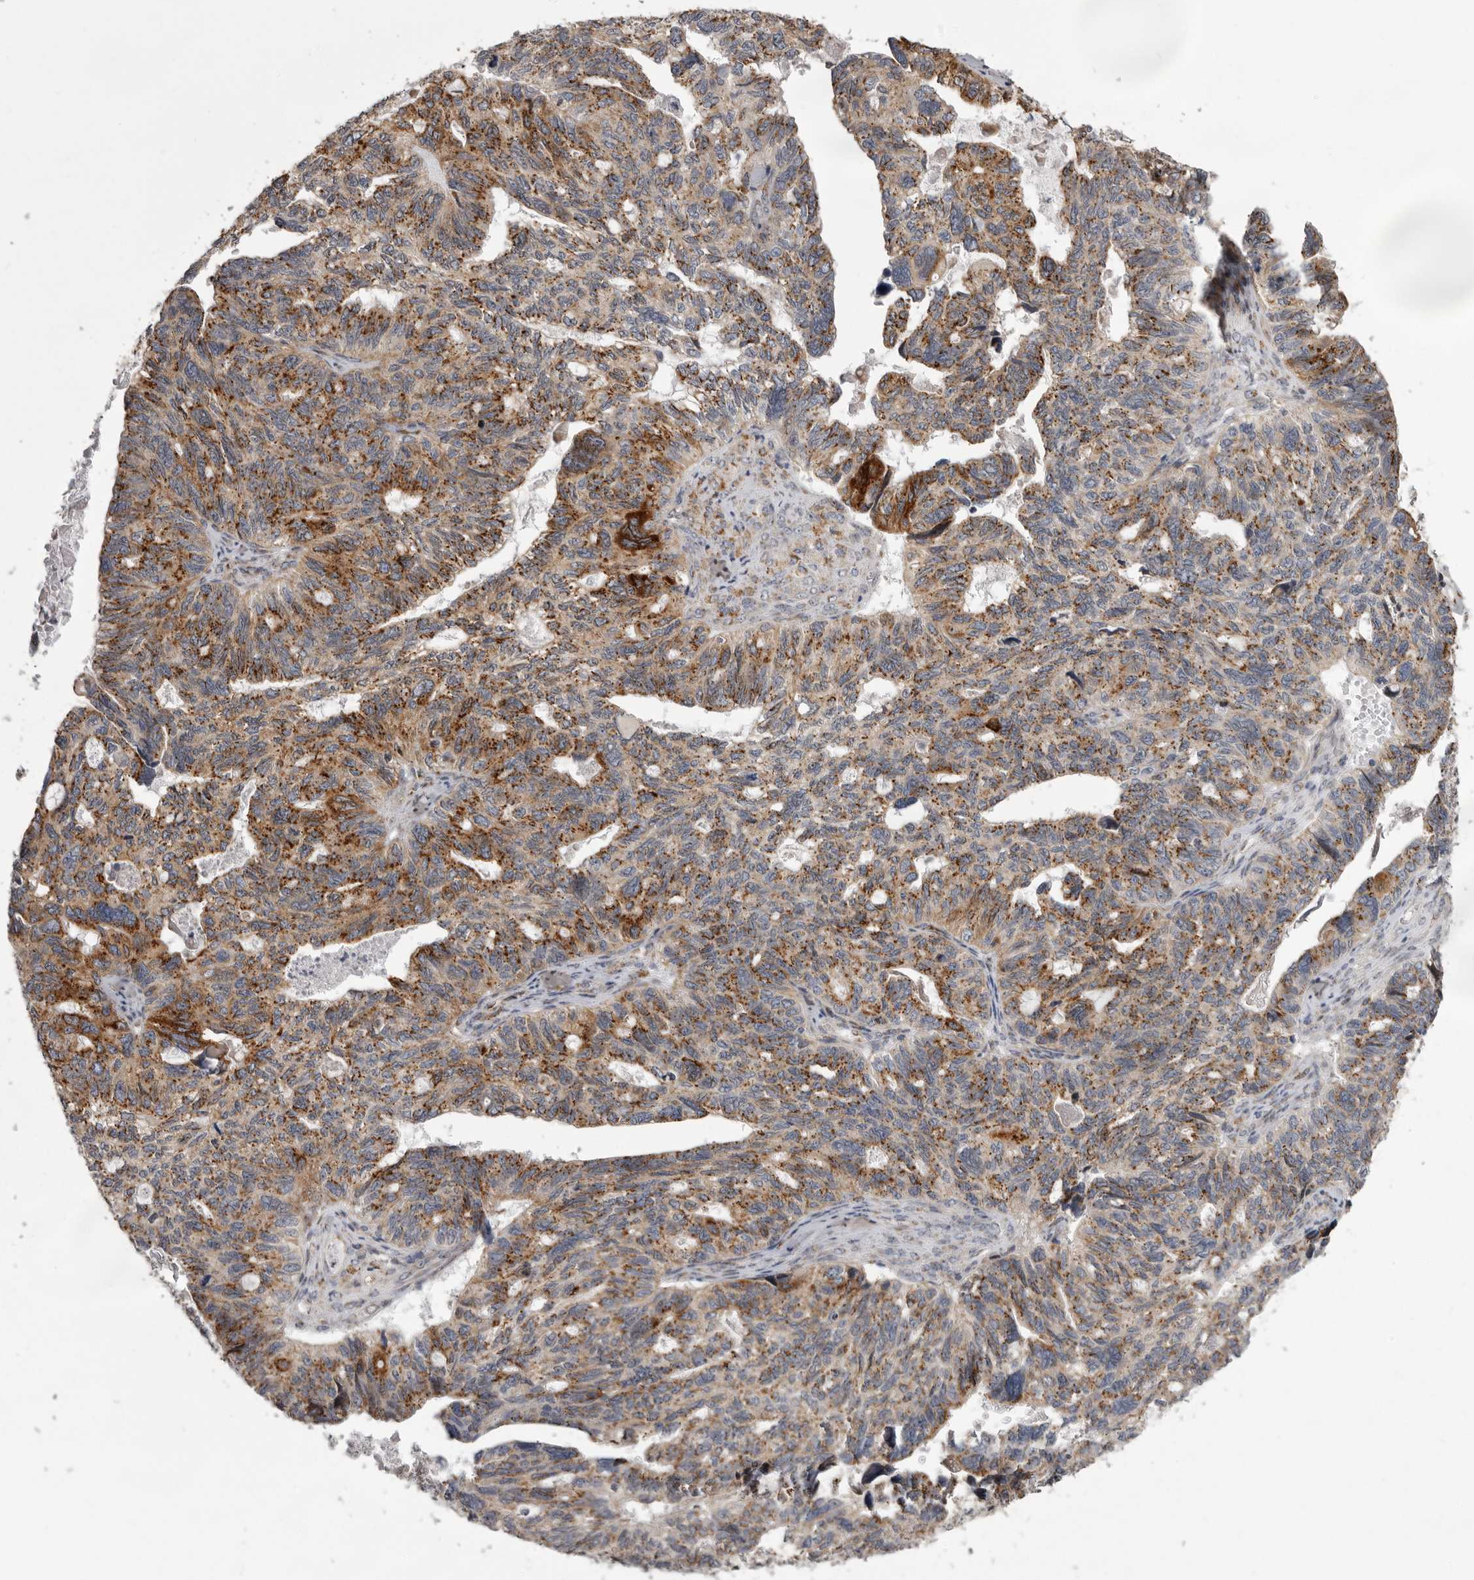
{"staining": {"intensity": "moderate", "quantity": ">75%", "location": "cytoplasmic/membranous"}, "tissue": "ovarian cancer", "cell_type": "Tumor cells", "image_type": "cancer", "snomed": [{"axis": "morphology", "description": "Cystadenocarcinoma, serous, NOS"}, {"axis": "topography", "description": "Ovary"}], "caption": "A high-resolution micrograph shows immunohistochemistry staining of ovarian serous cystadenocarcinoma, which shows moderate cytoplasmic/membranous expression in about >75% of tumor cells.", "gene": "WDR47", "patient": {"sex": "female", "age": 79}}